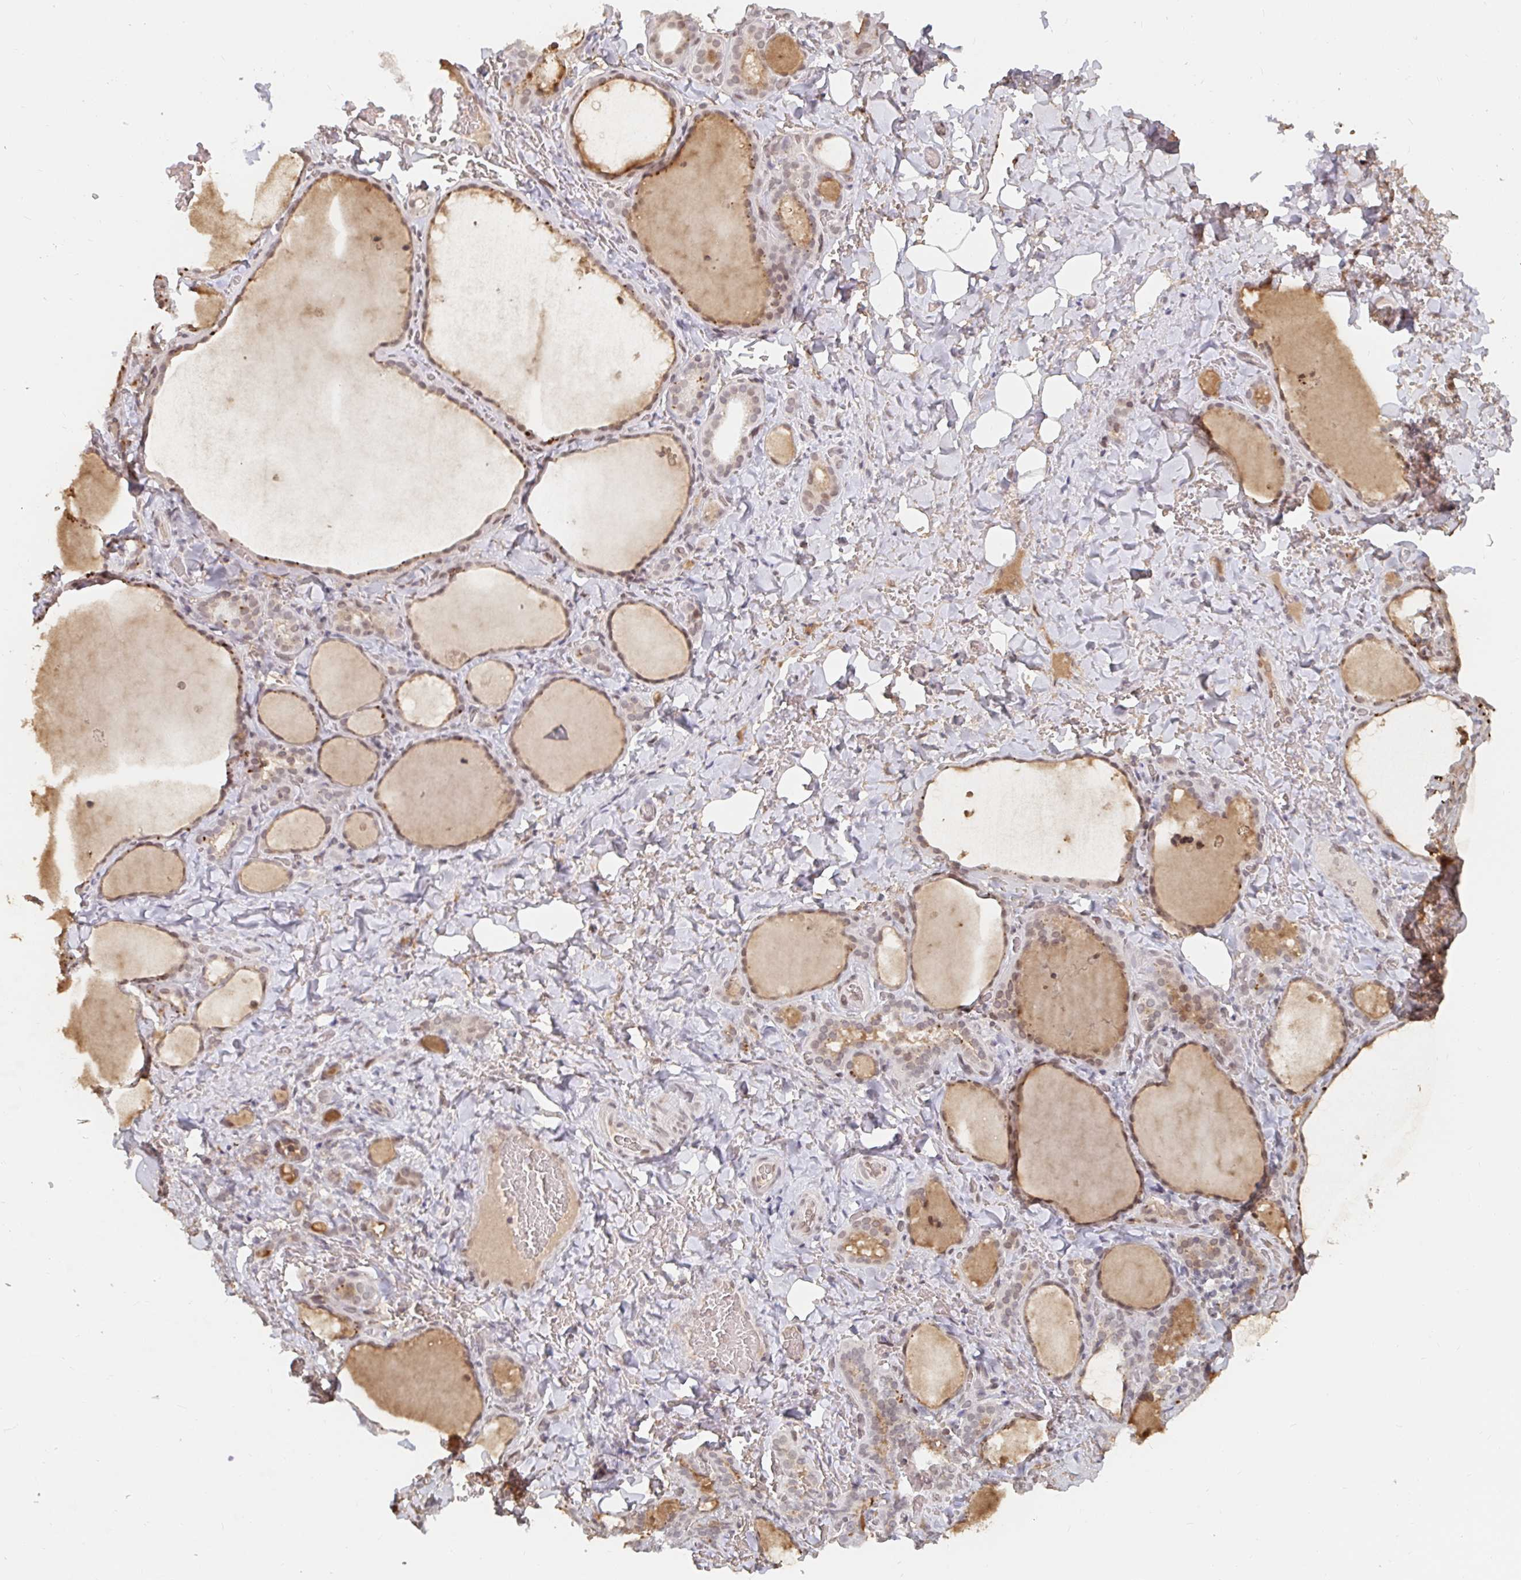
{"staining": {"intensity": "weak", "quantity": ">75%", "location": "cytoplasmic/membranous,nuclear"}, "tissue": "thyroid gland", "cell_type": "Glandular cells", "image_type": "normal", "snomed": [{"axis": "morphology", "description": "Normal tissue, NOS"}, {"axis": "topography", "description": "Thyroid gland"}], "caption": "Thyroid gland stained for a protein shows weak cytoplasmic/membranous,nuclear positivity in glandular cells. (IHC, brightfield microscopy, high magnification).", "gene": "CHD2", "patient": {"sex": "female", "age": 22}}